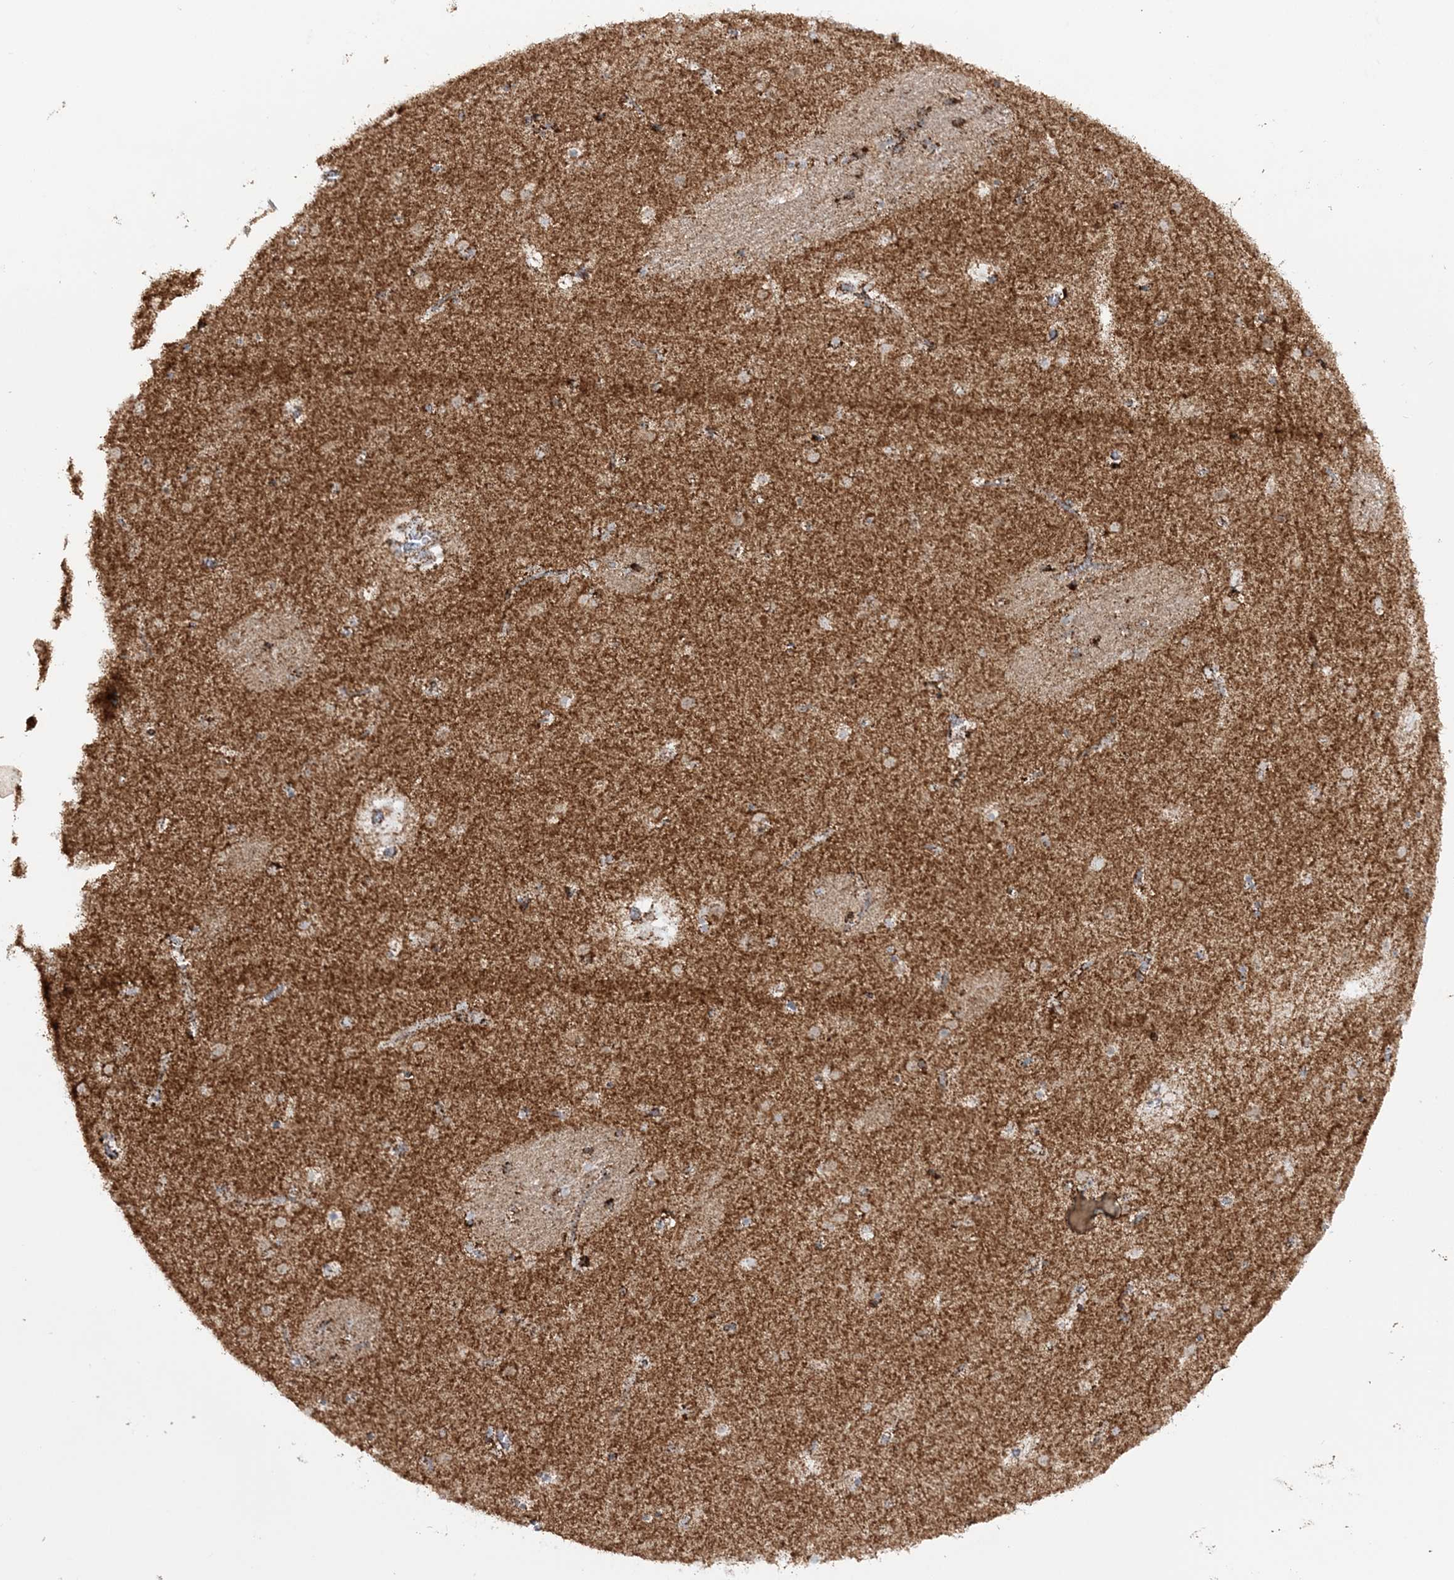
{"staining": {"intensity": "strong", "quantity": "<25%", "location": "cytoplasmic/membranous"}, "tissue": "caudate", "cell_type": "Glial cells", "image_type": "normal", "snomed": [{"axis": "morphology", "description": "Normal tissue, NOS"}, {"axis": "topography", "description": "Lateral ventricle wall"}], "caption": "This photomicrograph displays immunohistochemistry (IHC) staining of unremarkable caudate, with medium strong cytoplasmic/membranous expression in about <25% of glial cells.", "gene": "CRY2", "patient": {"sex": "male", "age": 70}}